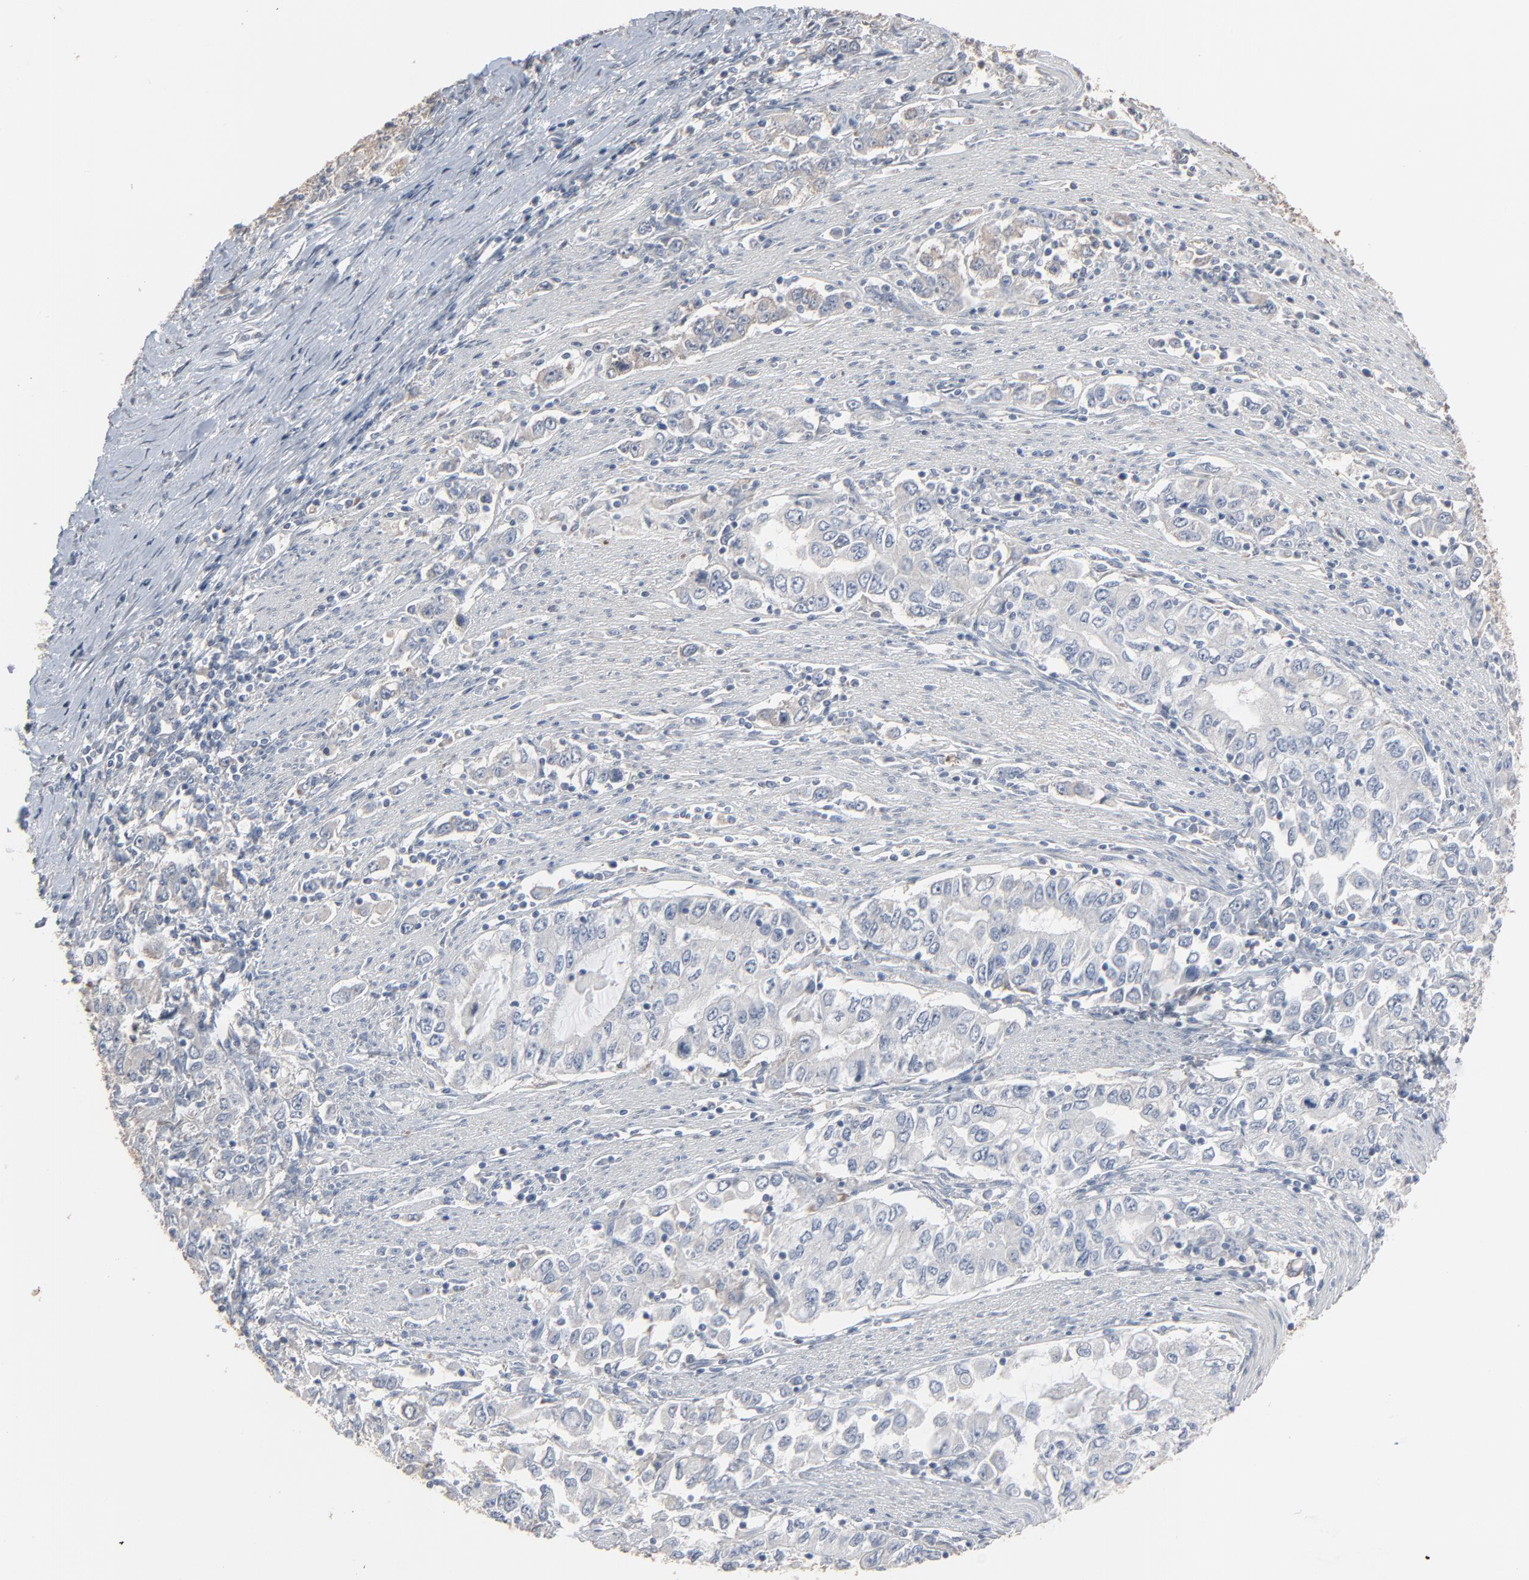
{"staining": {"intensity": "weak", "quantity": "<25%", "location": "cytoplasmic/membranous"}, "tissue": "stomach cancer", "cell_type": "Tumor cells", "image_type": "cancer", "snomed": [{"axis": "morphology", "description": "Adenocarcinoma, NOS"}, {"axis": "topography", "description": "Stomach, lower"}], "caption": "Micrograph shows no protein positivity in tumor cells of stomach cancer tissue.", "gene": "CCT5", "patient": {"sex": "female", "age": 72}}